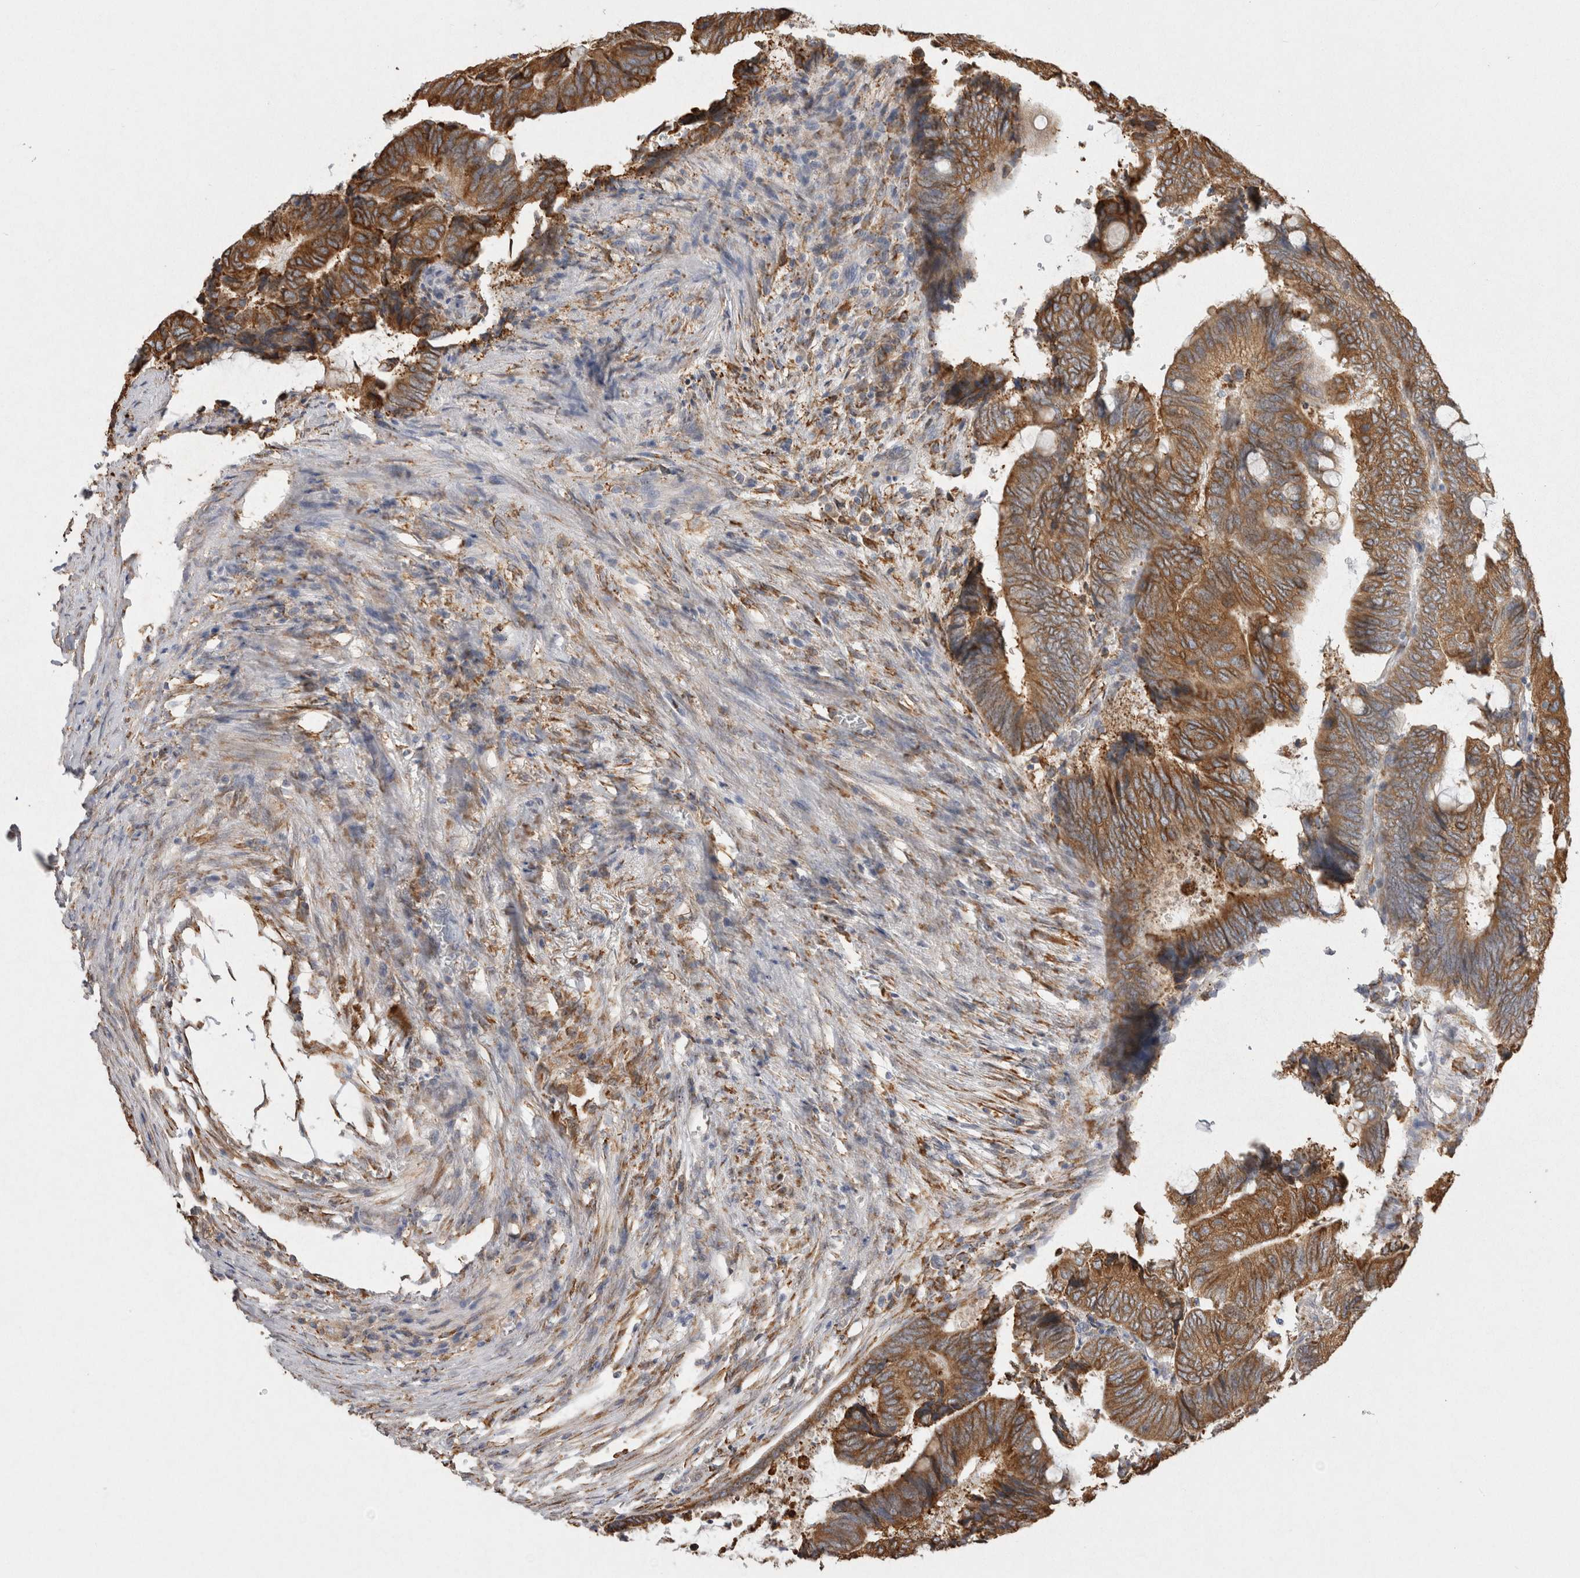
{"staining": {"intensity": "strong", "quantity": ">75%", "location": "cytoplasmic/membranous"}, "tissue": "colorectal cancer", "cell_type": "Tumor cells", "image_type": "cancer", "snomed": [{"axis": "morphology", "description": "Normal tissue, NOS"}, {"axis": "morphology", "description": "Adenocarcinoma, NOS"}, {"axis": "topography", "description": "Rectum"}, {"axis": "topography", "description": "Peripheral nerve tissue"}], "caption": "Adenocarcinoma (colorectal) was stained to show a protein in brown. There is high levels of strong cytoplasmic/membranous positivity in about >75% of tumor cells.", "gene": "LRPAP1", "patient": {"sex": "male", "age": 92}}